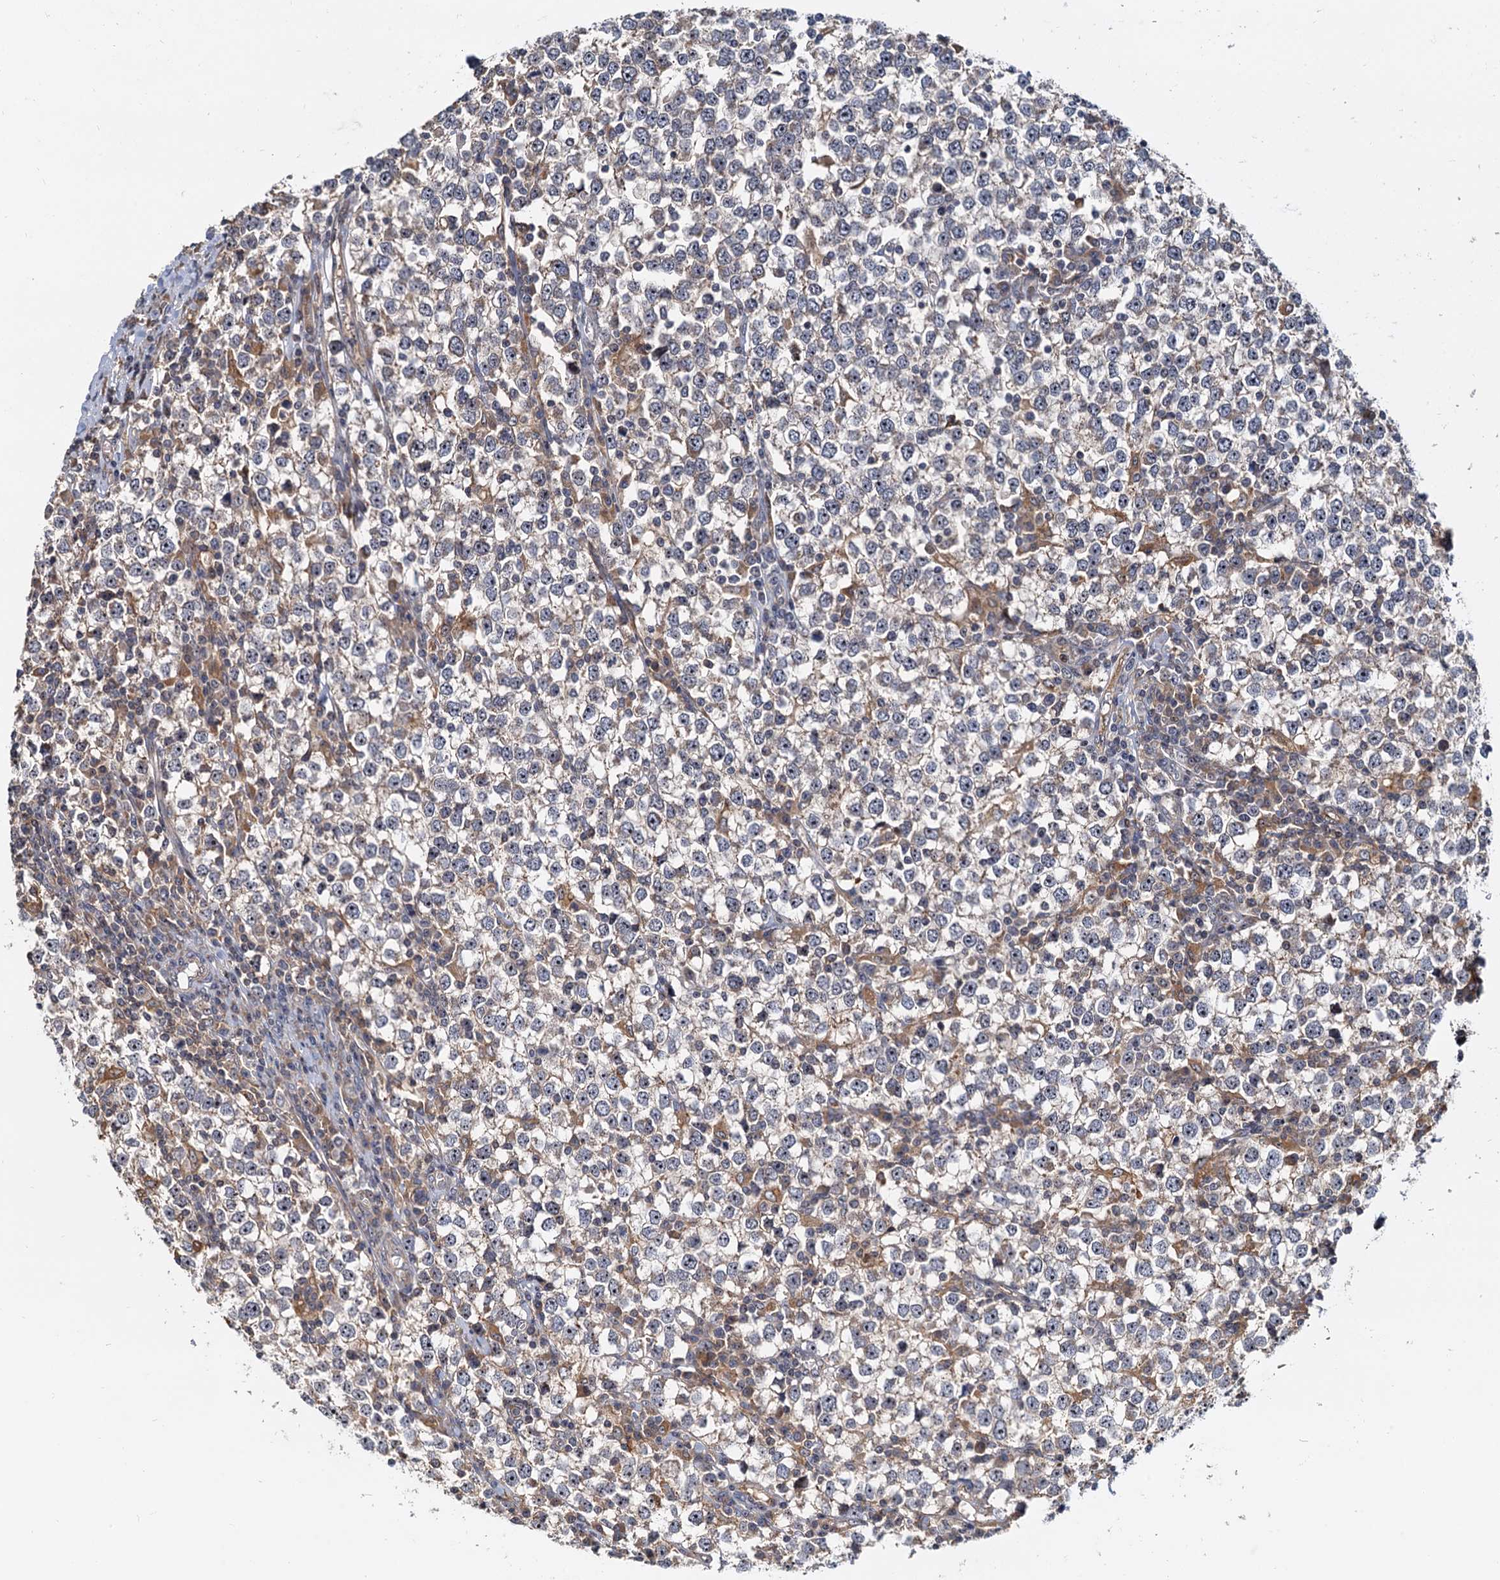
{"staining": {"intensity": "negative", "quantity": "none", "location": "none"}, "tissue": "testis cancer", "cell_type": "Tumor cells", "image_type": "cancer", "snomed": [{"axis": "morphology", "description": "Seminoma, NOS"}, {"axis": "topography", "description": "Testis"}], "caption": "Immunohistochemical staining of human seminoma (testis) reveals no significant staining in tumor cells. Brightfield microscopy of immunohistochemistry (IHC) stained with DAB (3,3'-diaminobenzidine) (brown) and hematoxylin (blue), captured at high magnification.", "gene": "TOLLIP", "patient": {"sex": "male", "age": 65}}